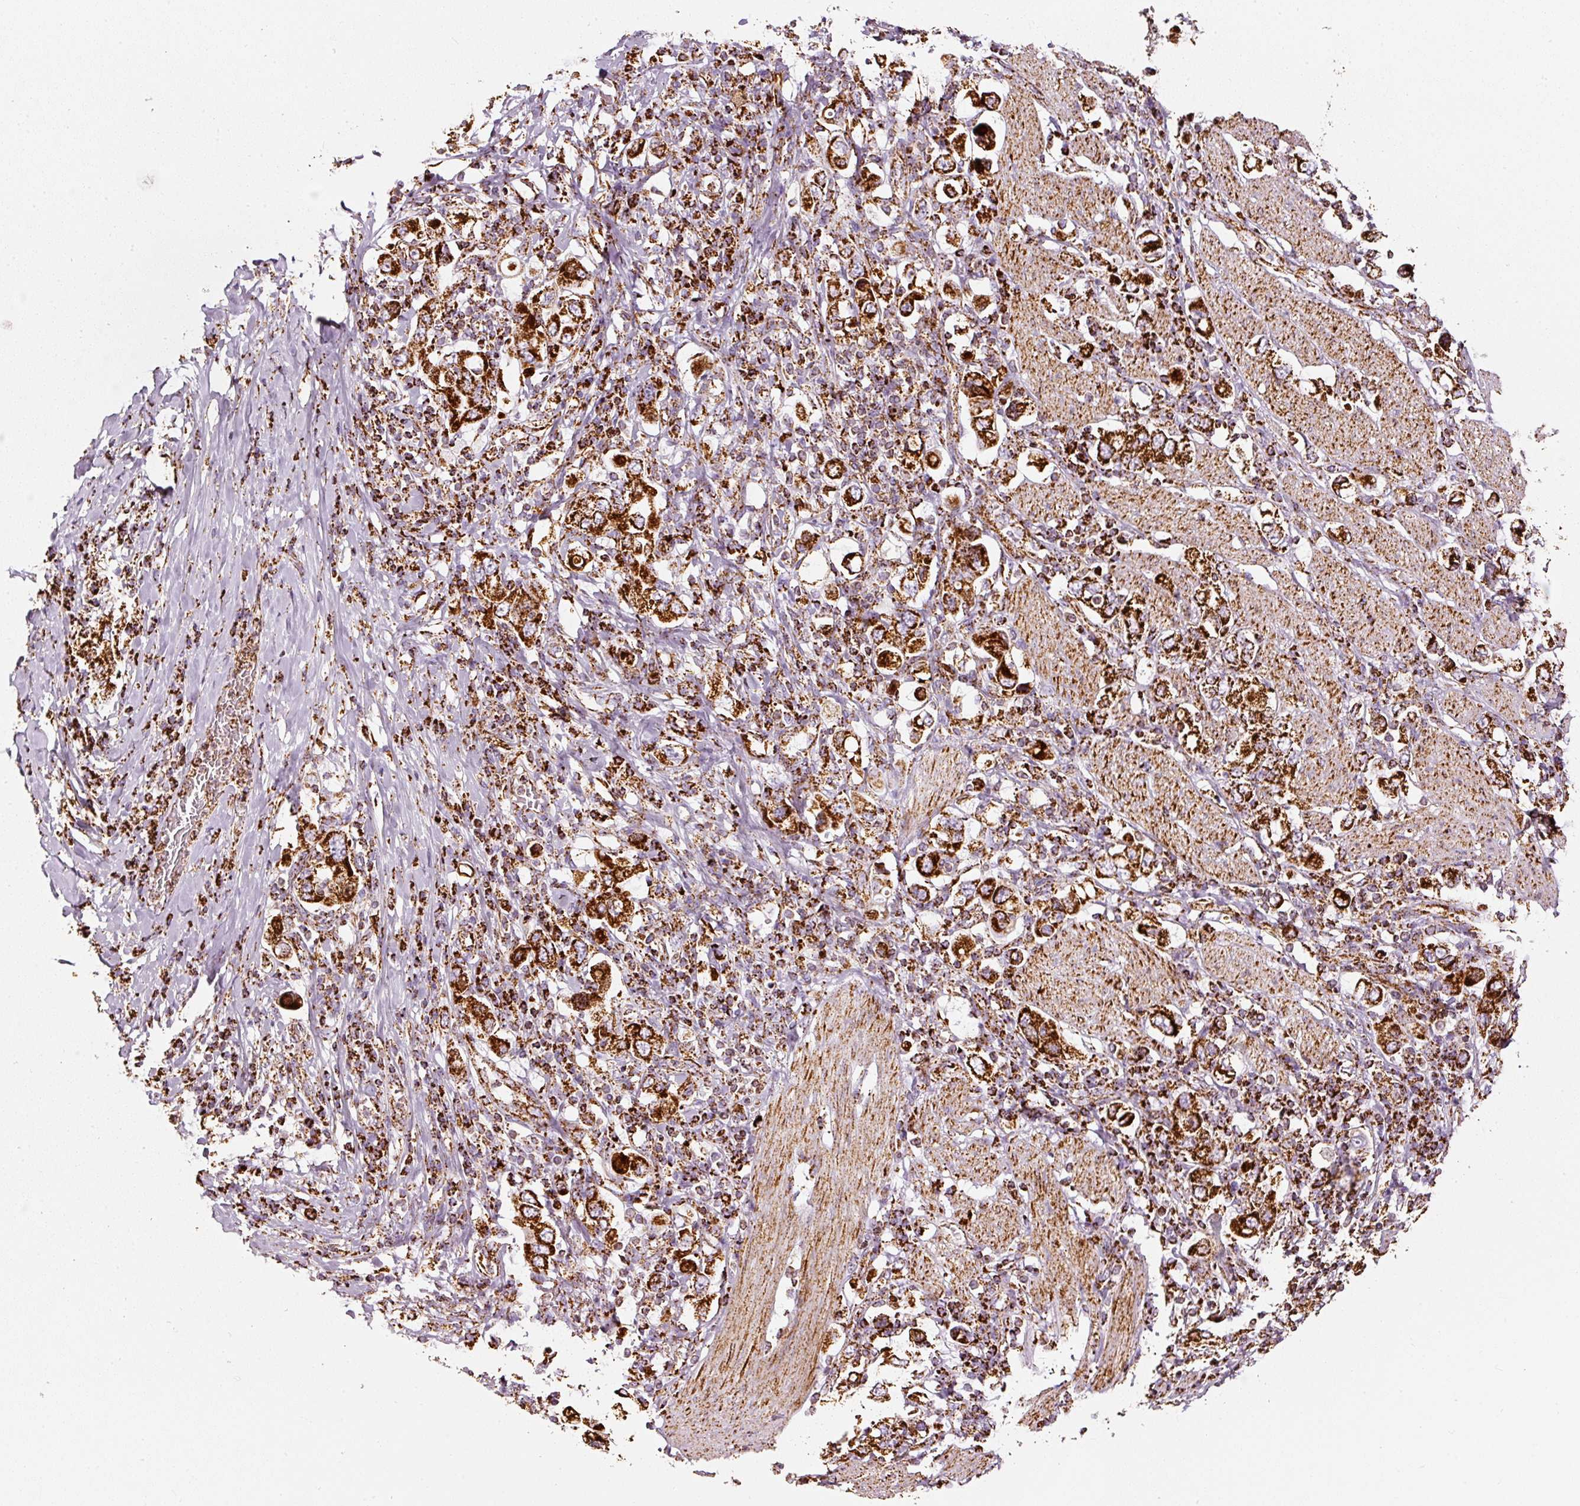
{"staining": {"intensity": "strong", "quantity": ">75%", "location": "cytoplasmic/membranous"}, "tissue": "stomach cancer", "cell_type": "Tumor cells", "image_type": "cancer", "snomed": [{"axis": "morphology", "description": "Adenocarcinoma, NOS"}, {"axis": "topography", "description": "Stomach, upper"}], "caption": "Stomach cancer was stained to show a protein in brown. There is high levels of strong cytoplasmic/membranous expression in about >75% of tumor cells. (IHC, brightfield microscopy, high magnification).", "gene": "MT-CO2", "patient": {"sex": "male", "age": 62}}